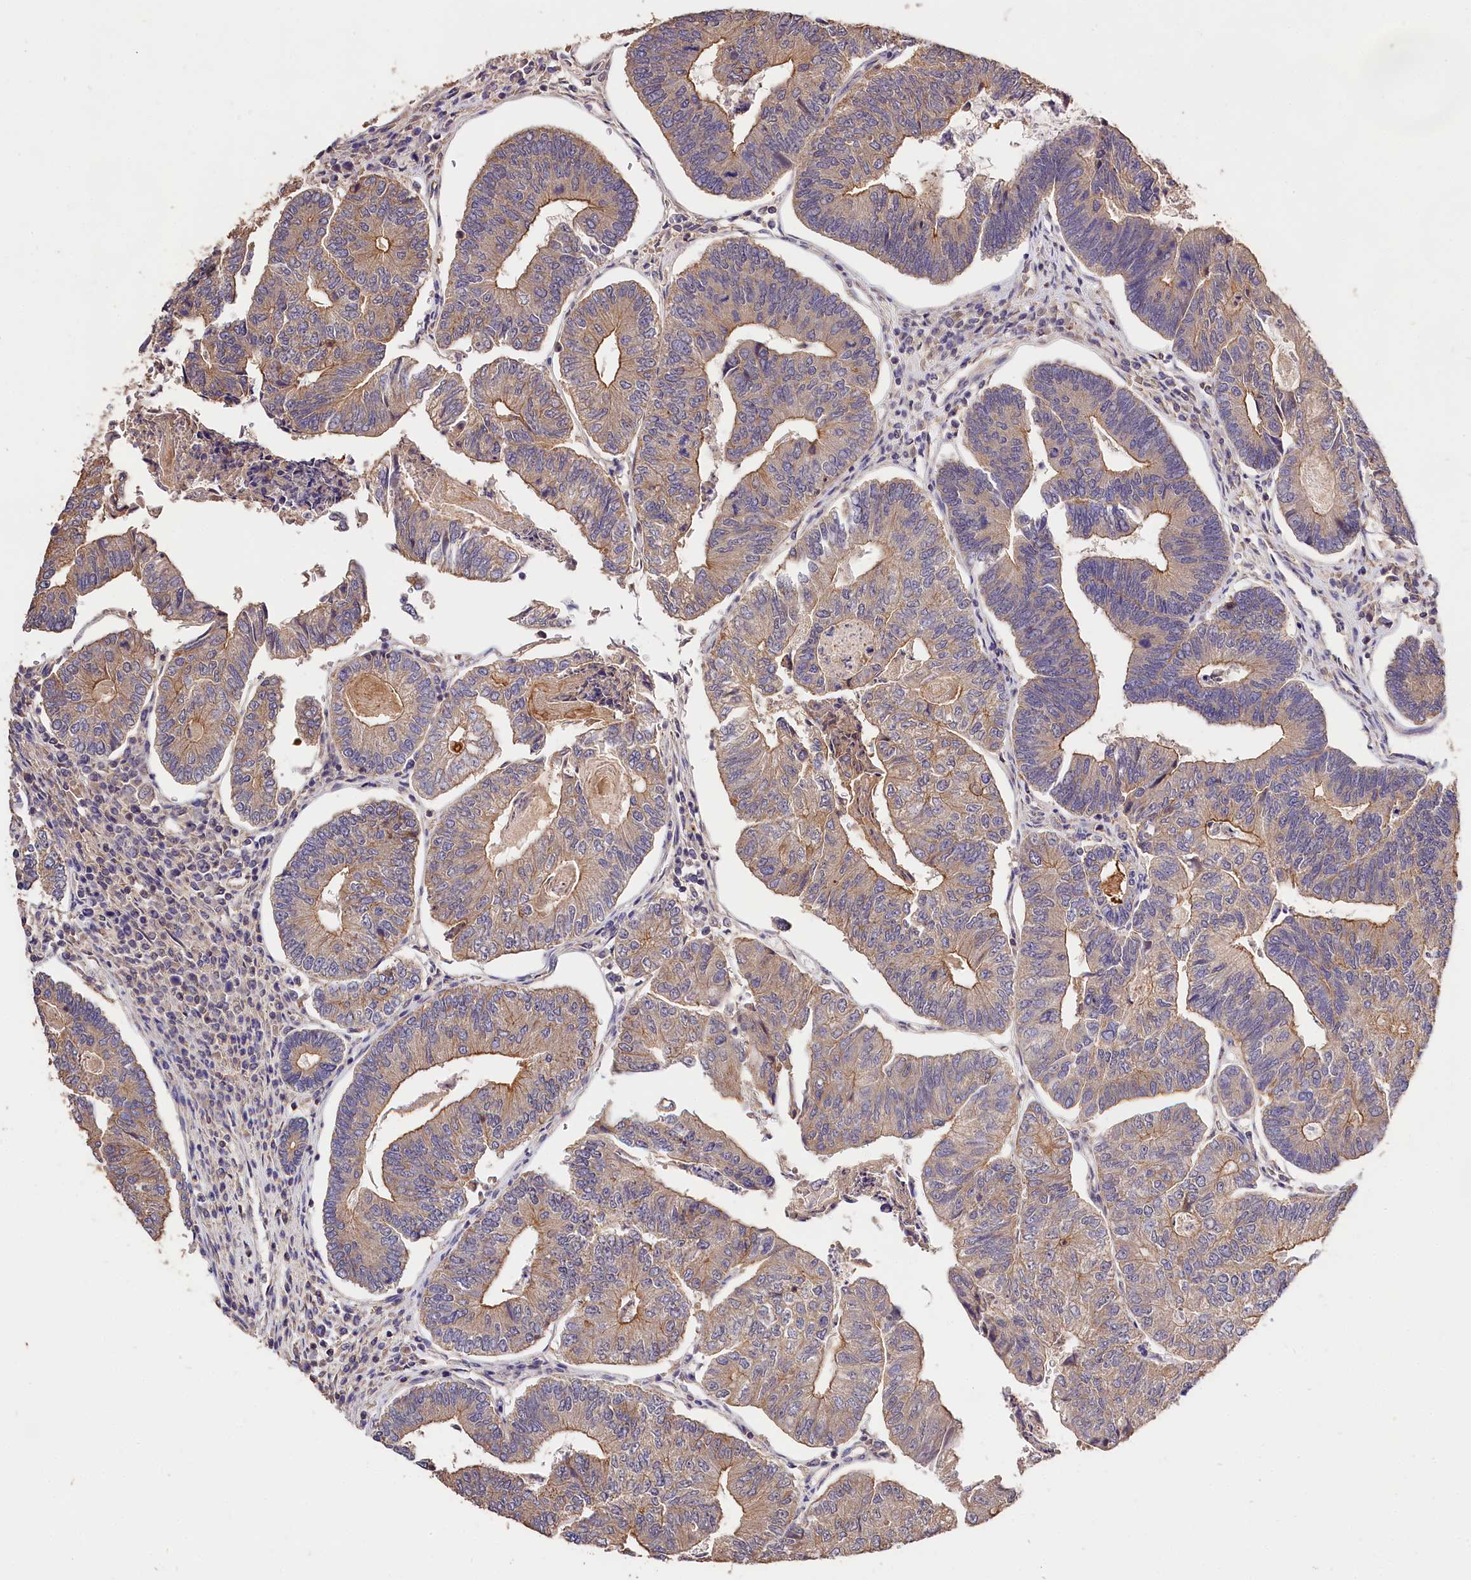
{"staining": {"intensity": "moderate", "quantity": "25%-75%", "location": "cytoplasmic/membranous"}, "tissue": "colorectal cancer", "cell_type": "Tumor cells", "image_type": "cancer", "snomed": [{"axis": "morphology", "description": "Adenocarcinoma, NOS"}, {"axis": "topography", "description": "Colon"}], "caption": "DAB (3,3'-diaminobenzidine) immunohistochemical staining of adenocarcinoma (colorectal) exhibits moderate cytoplasmic/membranous protein positivity in about 25%-75% of tumor cells. The protein is shown in brown color, while the nuclei are stained blue.", "gene": "OAS3", "patient": {"sex": "female", "age": 67}}